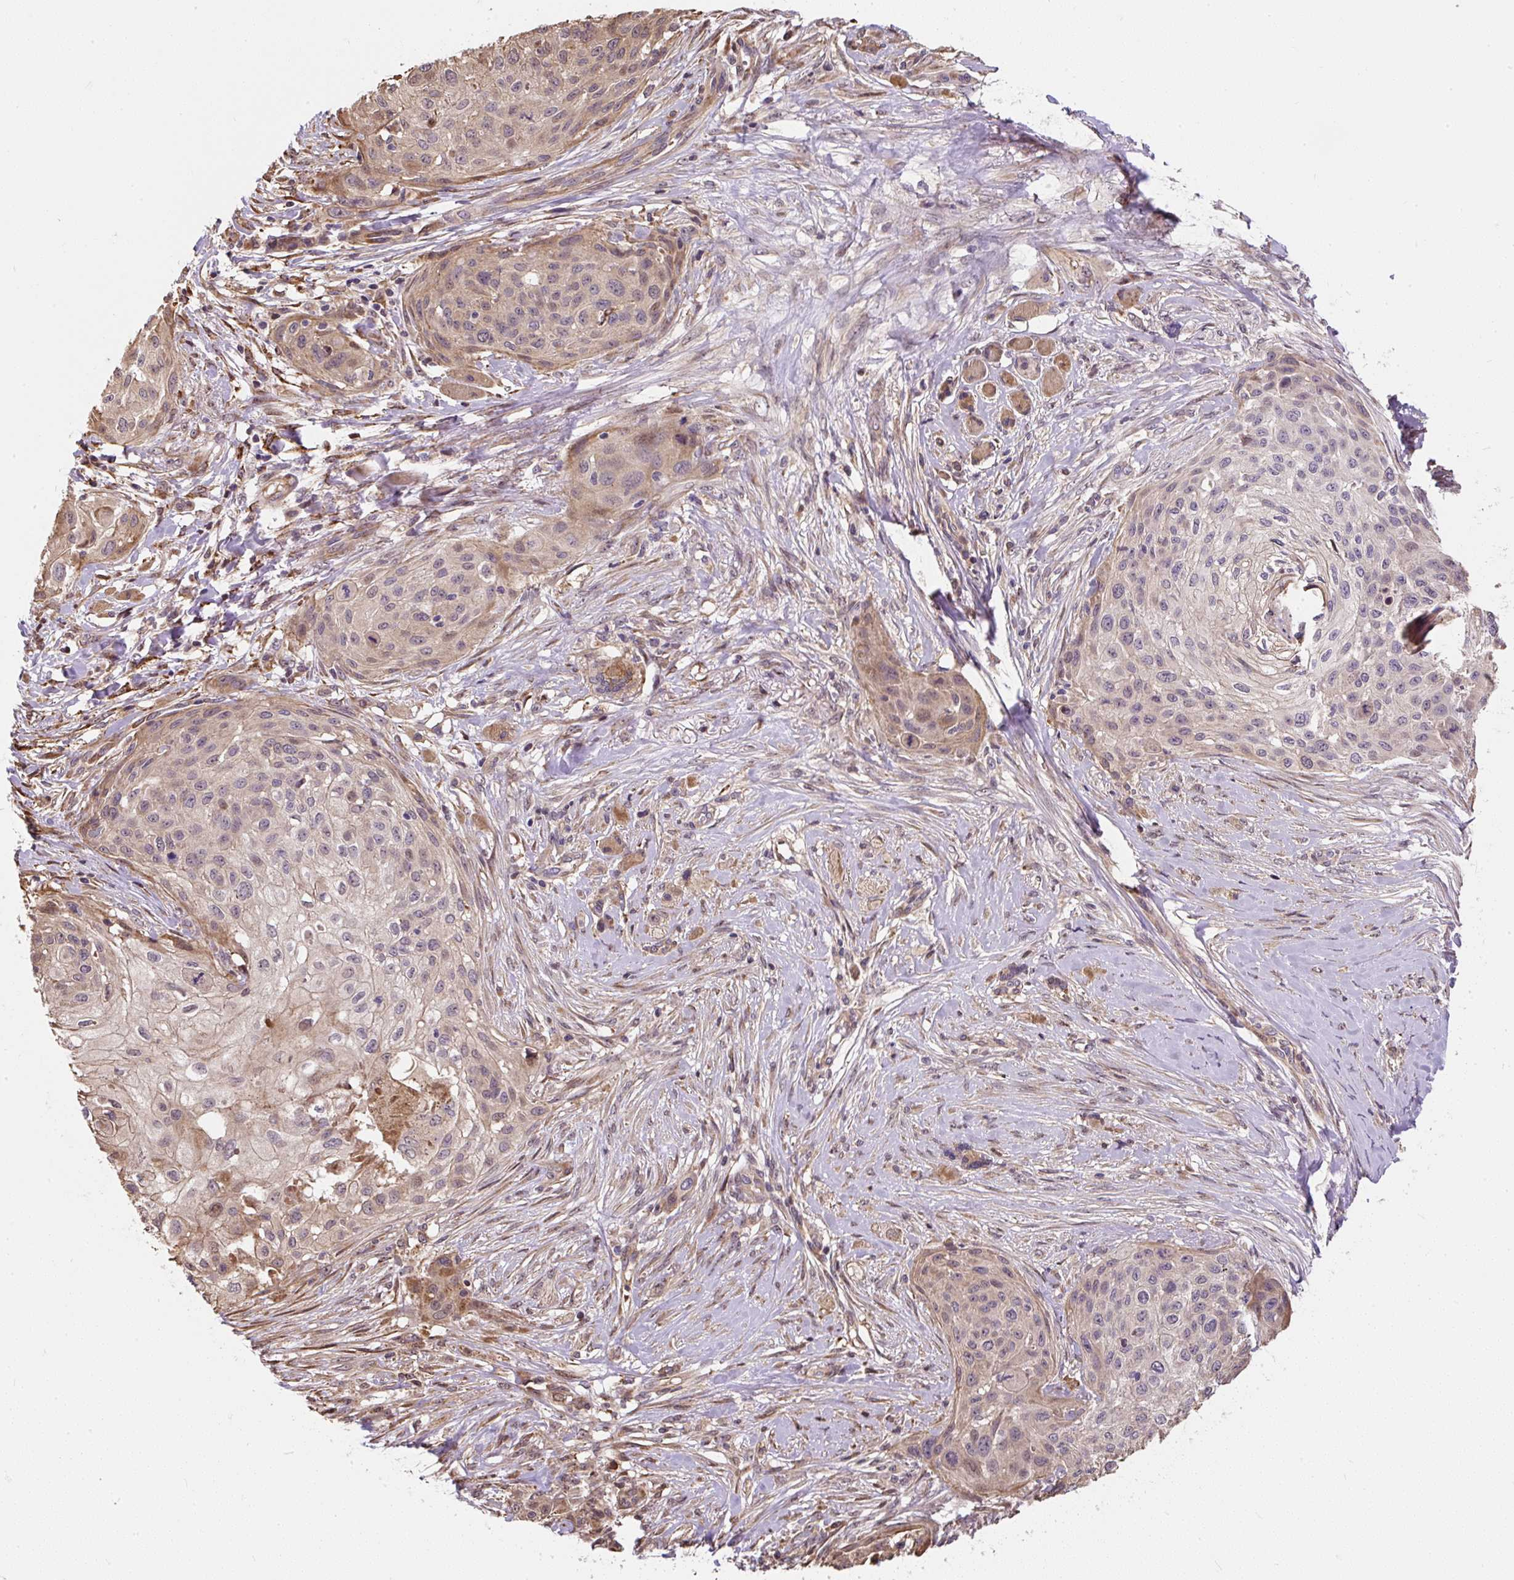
{"staining": {"intensity": "weak", "quantity": "25%-75%", "location": "cytoplasmic/membranous"}, "tissue": "skin cancer", "cell_type": "Tumor cells", "image_type": "cancer", "snomed": [{"axis": "morphology", "description": "Squamous cell carcinoma, NOS"}, {"axis": "topography", "description": "Skin"}], "caption": "A high-resolution micrograph shows IHC staining of skin cancer (squamous cell carcinoma), which displays weak cytoplasmic/membranous positivity in about 25%-75% of tumor cells.", "gene": "PUS7L", "patient": {"sex": "female", "age": 87}}